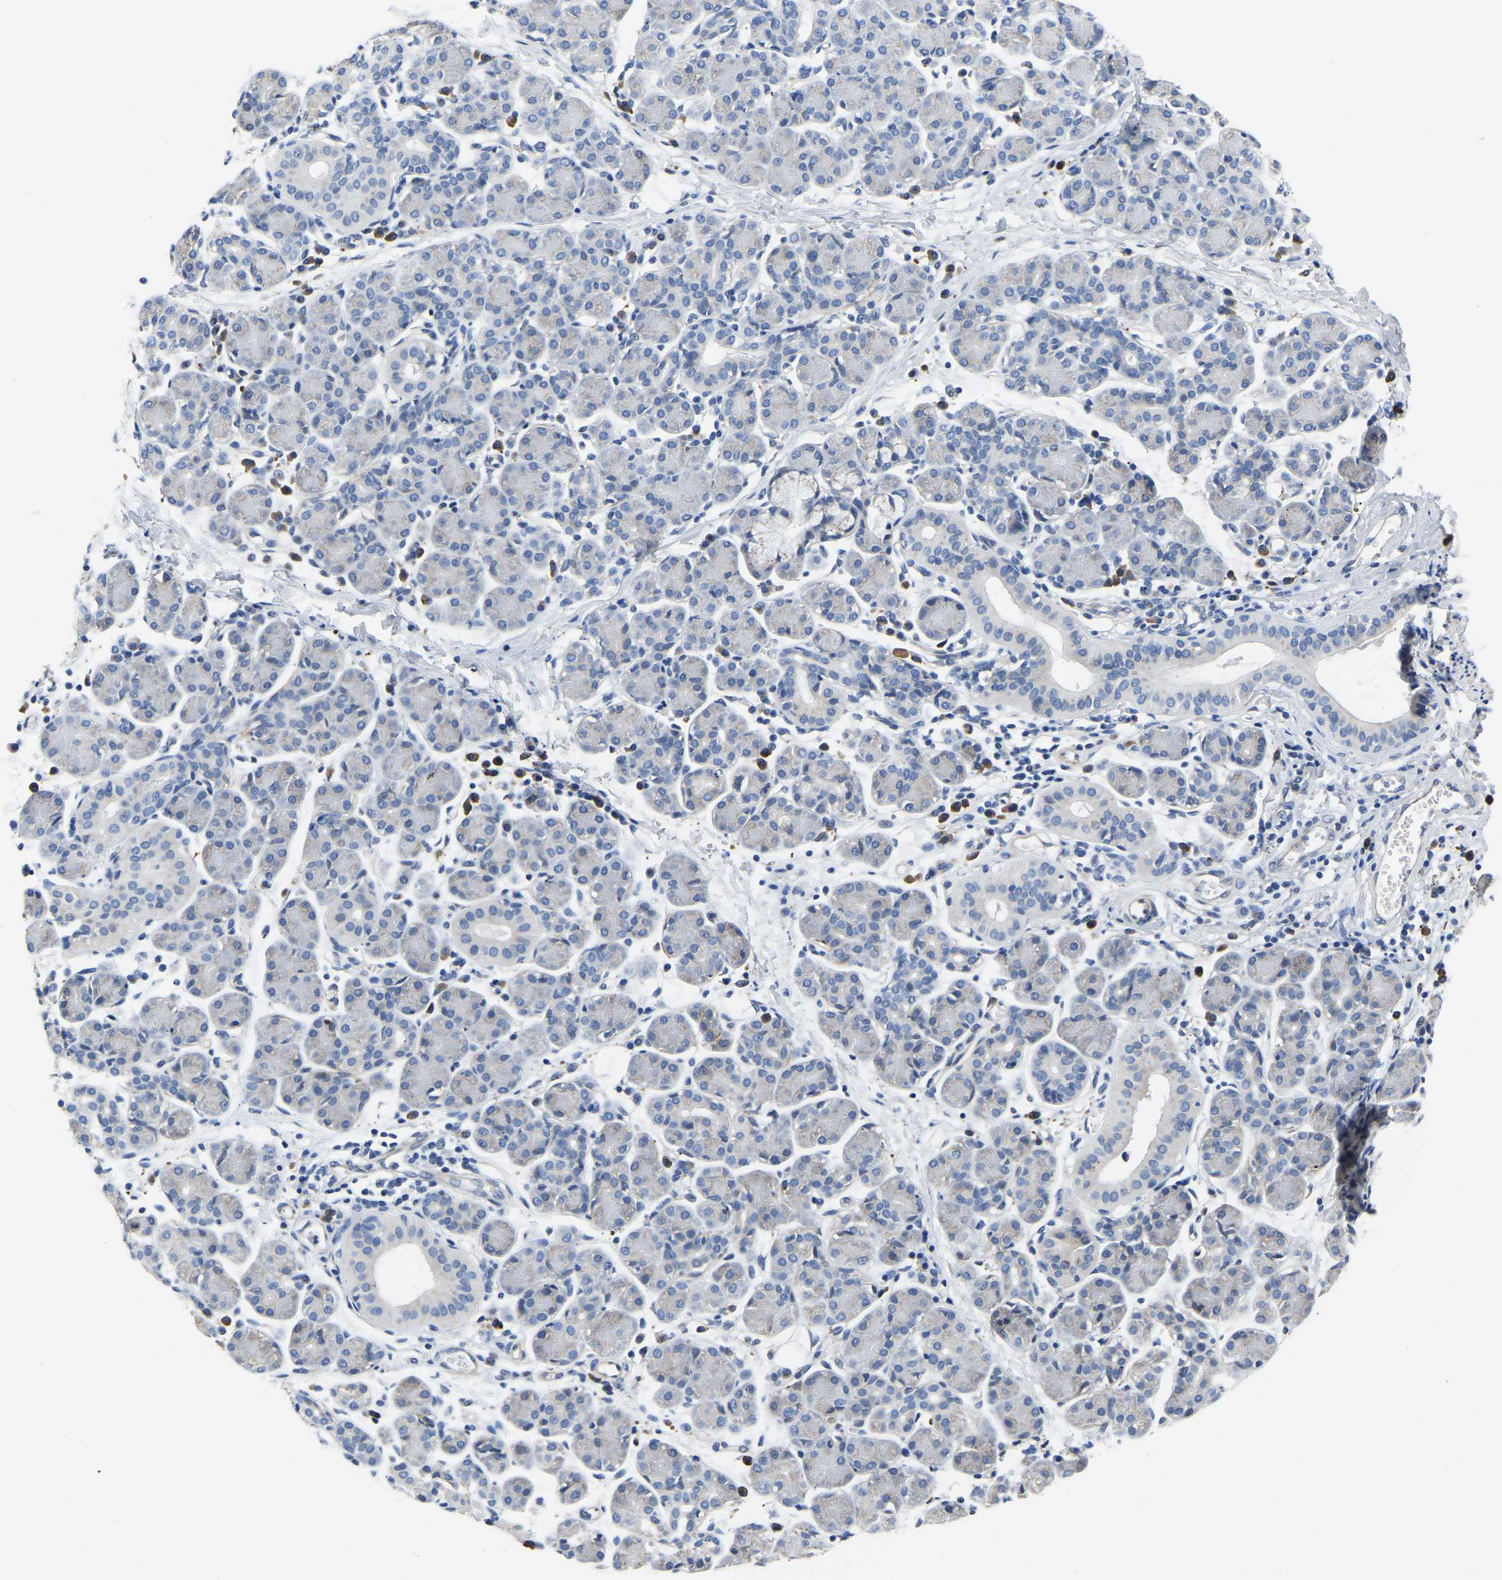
{"staining": {"intensity": "negative", "quantity": "none", "location": "none"}, "tissue": "salivary gland", "cell_type": "Glandular cells", "image_type": "normal", "snomed": [{"axis": "morphology", "description": "Normal tissue, NOS"}, {"axis": "morphology", "description": "Inflammation, NOS"}, {"axis": "topography", "description": "Lymph node"}, {"axis": "topography", "description": "Salivary gland"}], "caption": "Immunohistochemical staining of normal salivary gland exhibits no significant staining in glandular cells.", "gene": "PDLIM7", "patient": {"sex": "male", "age": 3}}